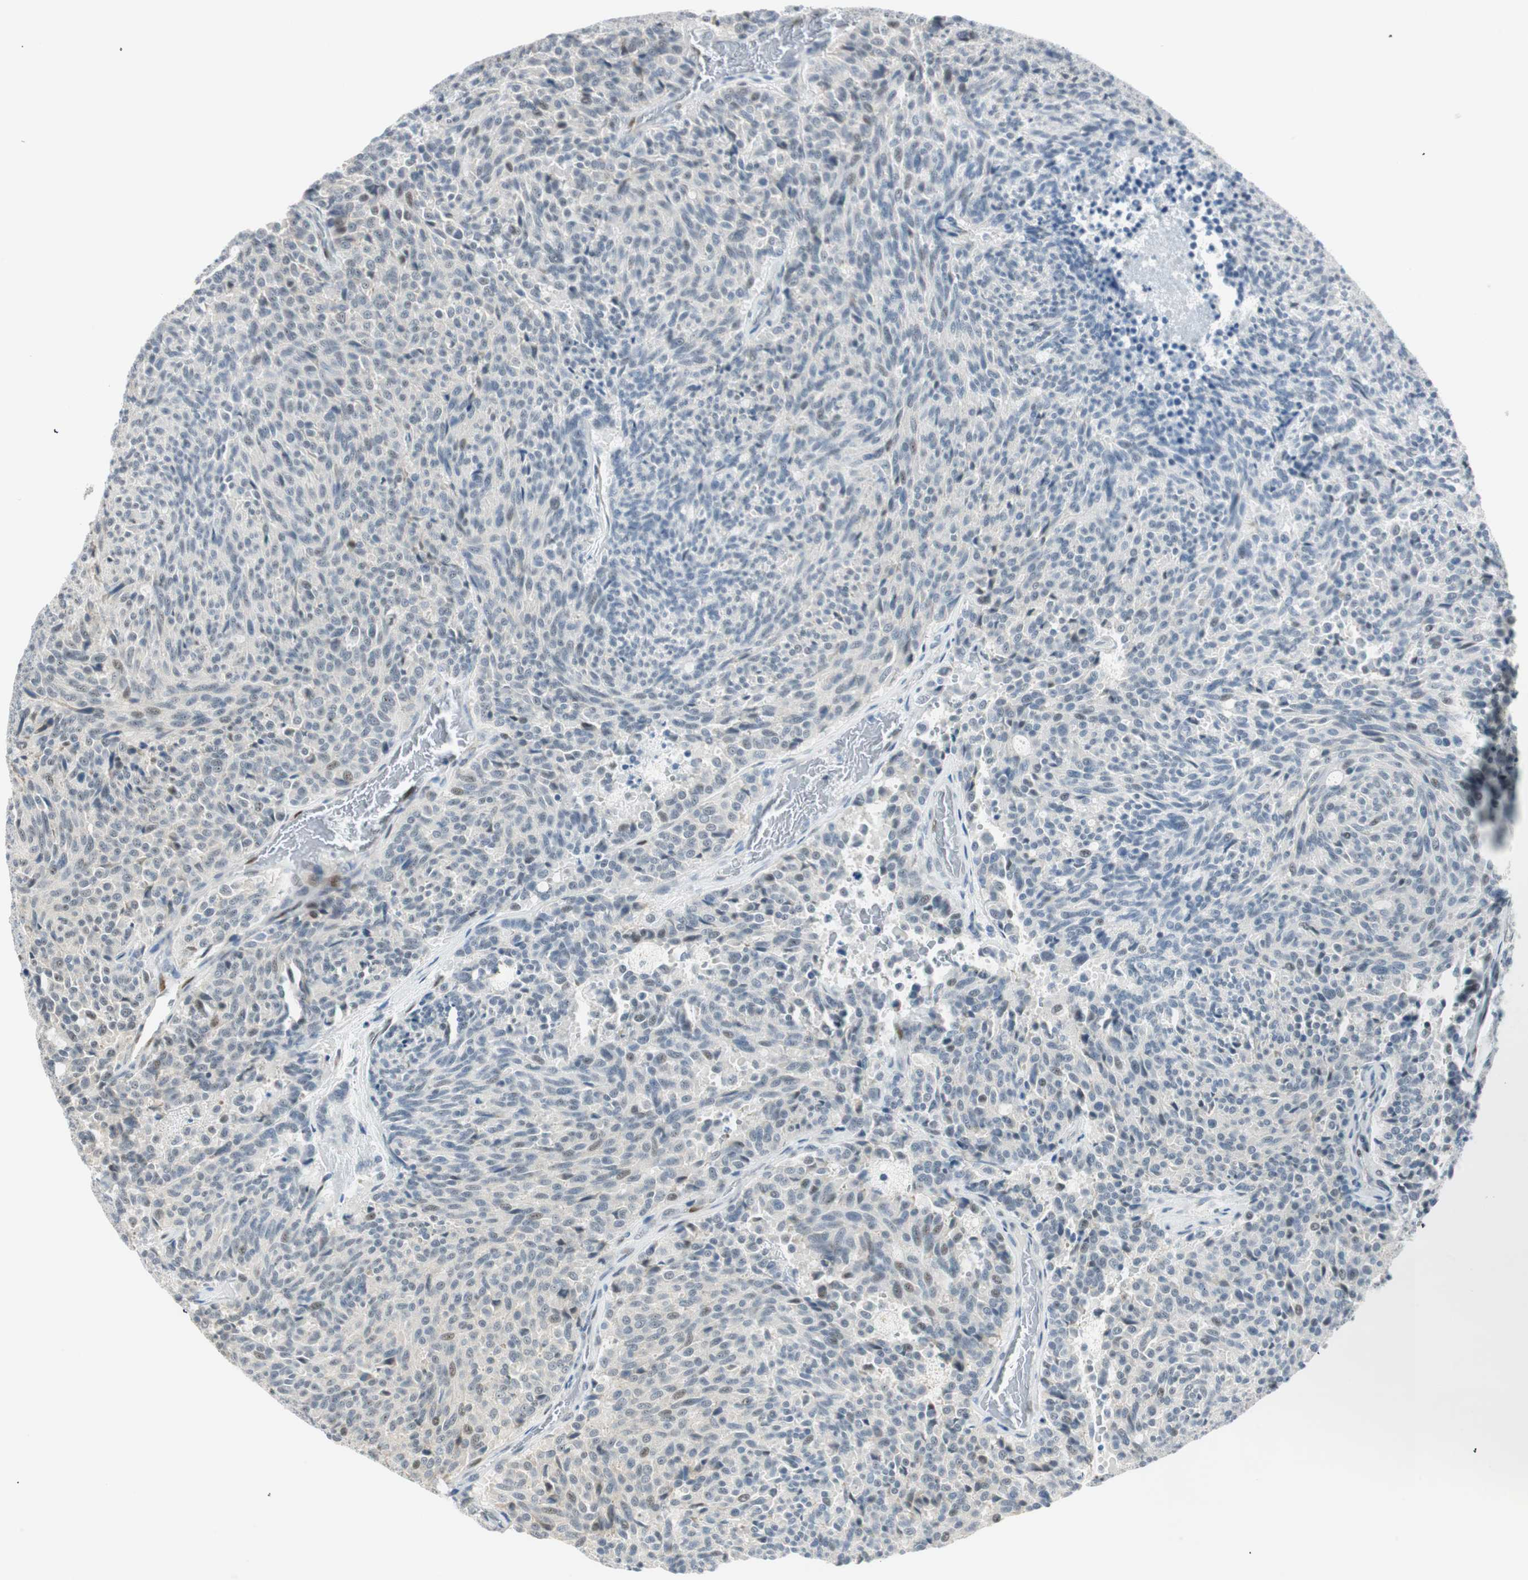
{"staining": {"intensity": "negative", "quantity": "none", "location": "none"}, "tissue": "carcinoid", "cell_type": "Tumor cells", "image_type": "cancer", "snomed": [{"axis": "morphology", "description": "Carcinoid, malignant, NOS"}, {"axis": "topography", "description": "Pancreas"}], "caption": "This is an IHC histopathology image of carcinoid (malignant). There is no positivity in tumor cells.", "gene": "MSX2", "patient": {"sex": "female", "age": 54}}